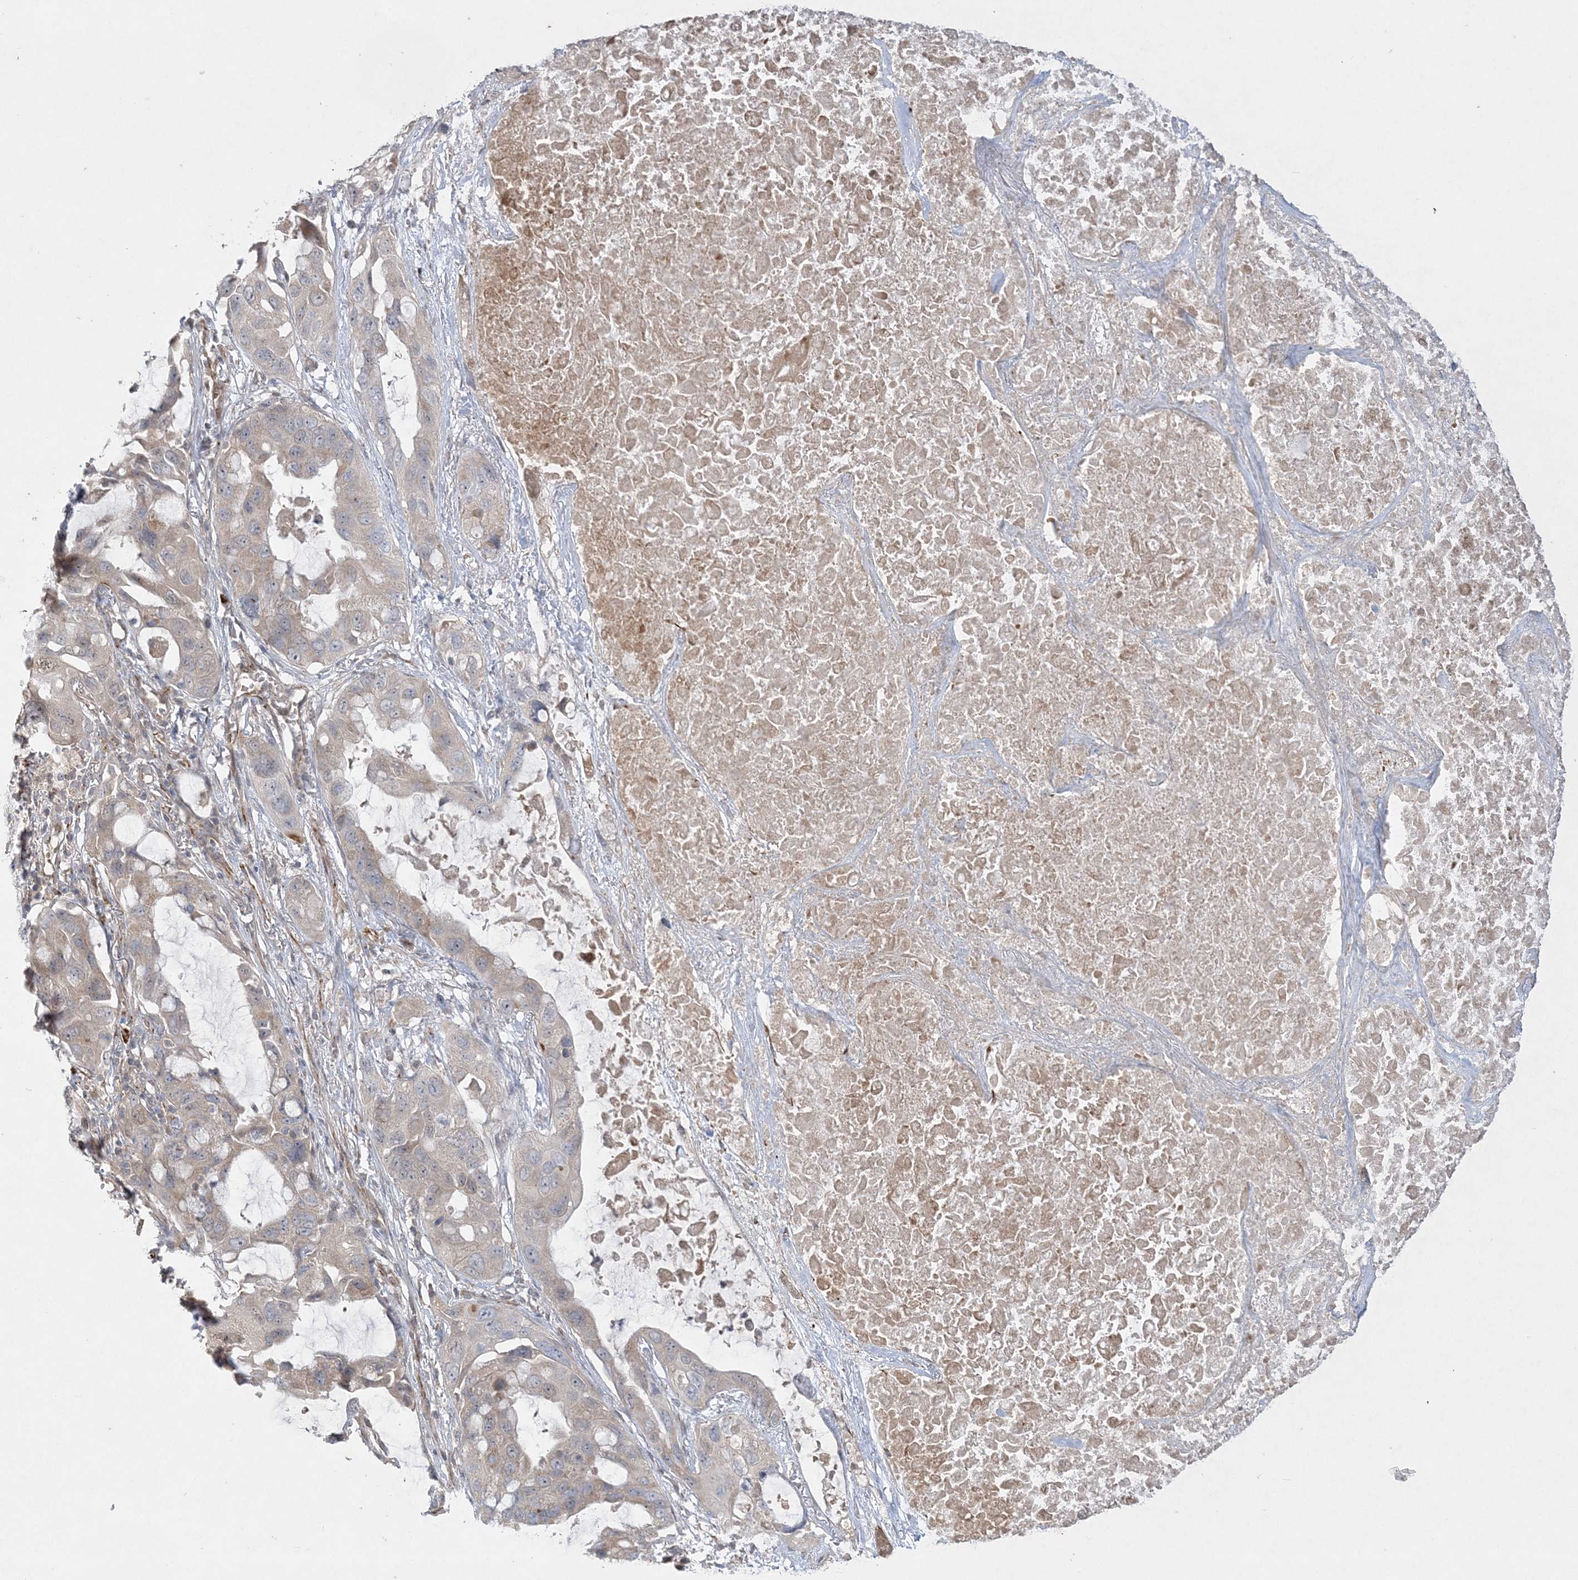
{"staining": {"intensity": "weak", "quantity": ">75%", "location": "cytoplasmic/membranous"}, "tissue": "lung cancer", "cell_type": "Tumor cells", "image_type": "cancer", "snomed": [{"axis": "morphology", "description": "Squamous cell carcinoma, NOS"}, {"axis": "topography", "description": "Lung"}], "caption": "Approximately >75% of tumor cells in human lung squamous cell carcinoma exhibit weak cytoplasmic/membranous protein positivity as visualized by brown immunohistochemical staining.", "gene": "INPP1", "patient": {"sex": "female", "age": 73}}